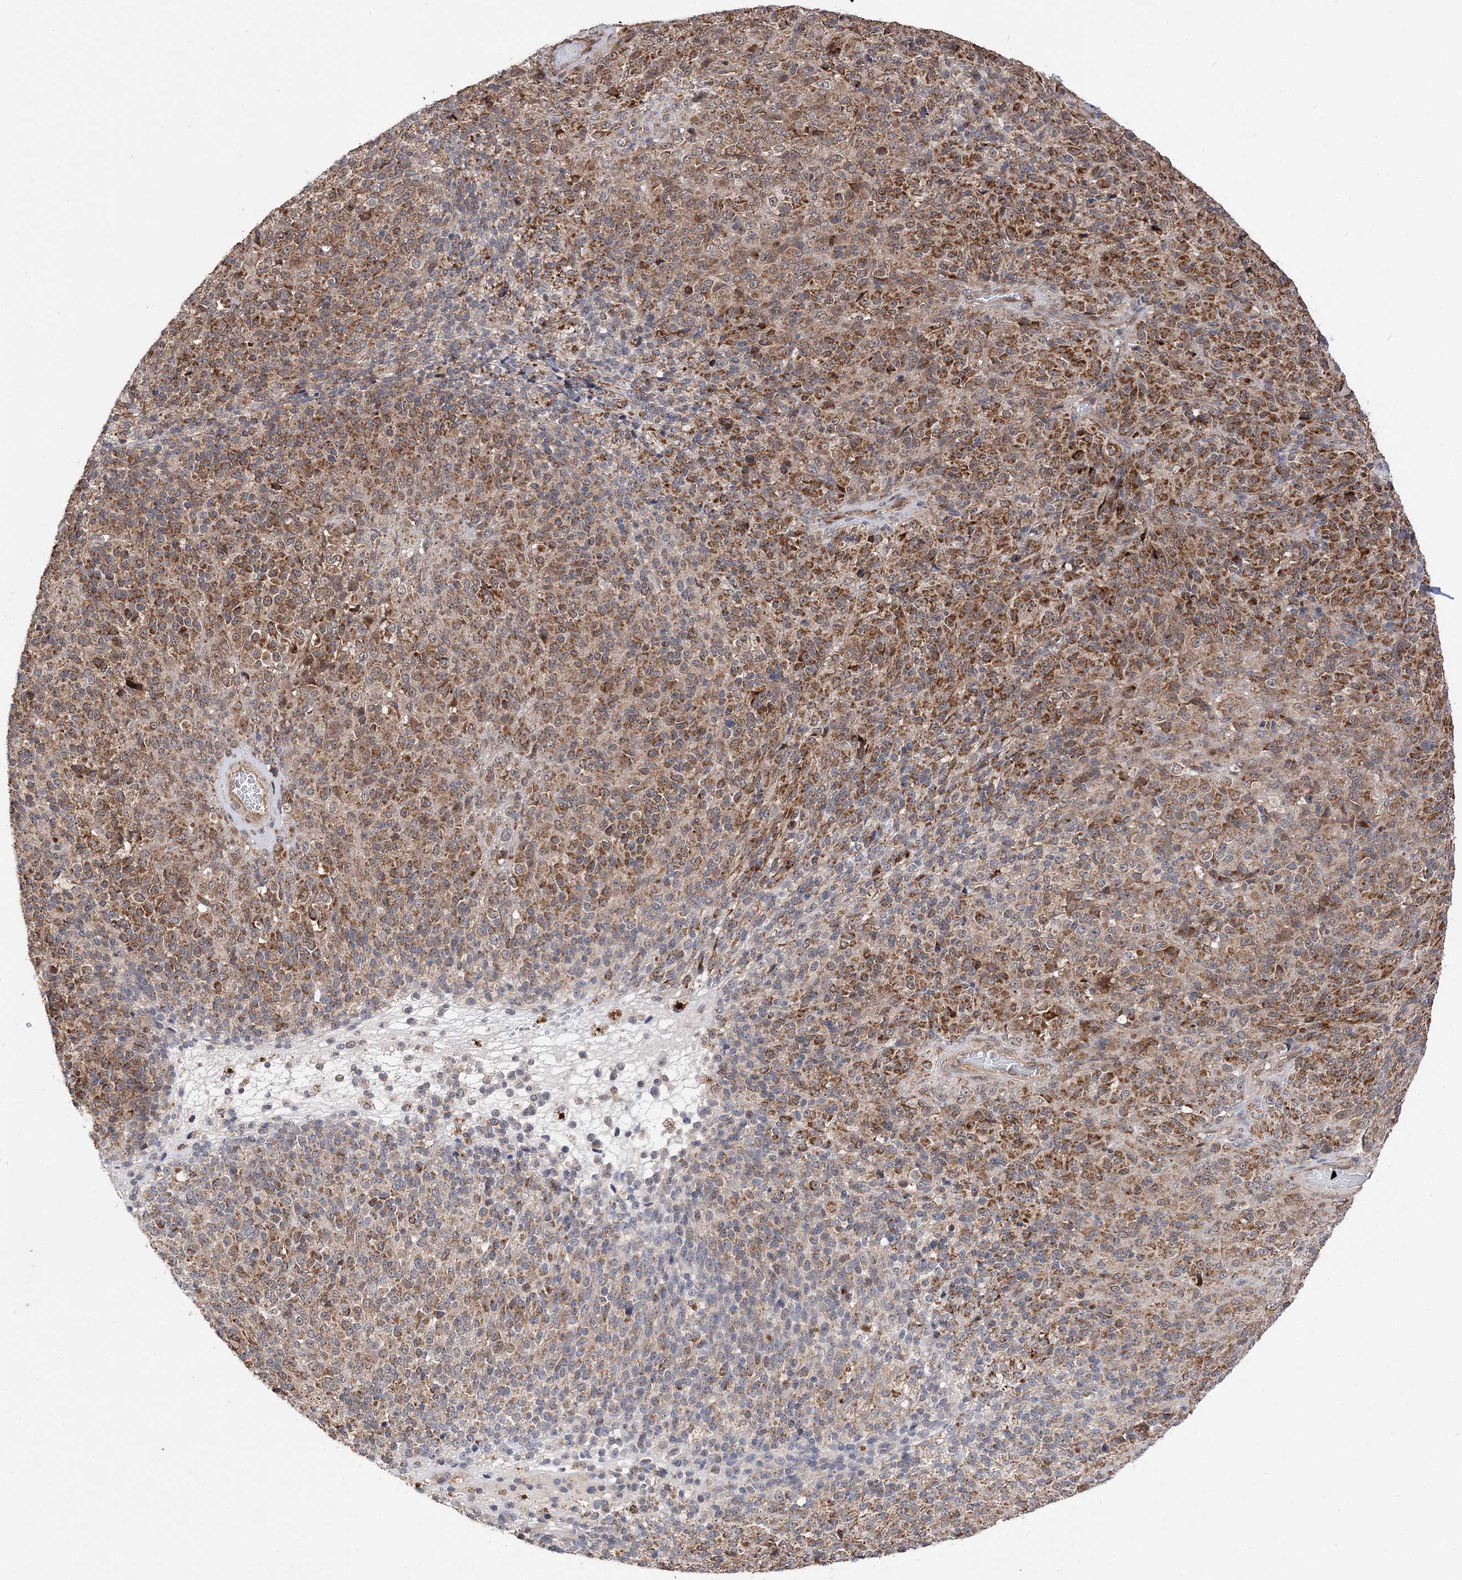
{"staining": {"intensity": "moderate", "quantity": ">75%", "location": "cytoplasmic/membranous"}, "tissue": "melanoma", "cell_type": "Tumor cells", "image_type": "cancer", "snomed": [{"axis": "morphology", "description": "Malignant melanoma, Metastatic site"}, {"axis": "topography", "description": "Brain"}], "caption": "Tumor cells show medium levels of moderate cytoplasmic/membranous expression in approximately >75% of cells in human malignant melanoma (metastatic site).", "gene": "DALRD3", "patient": {"sex": "female", "age": 56}}